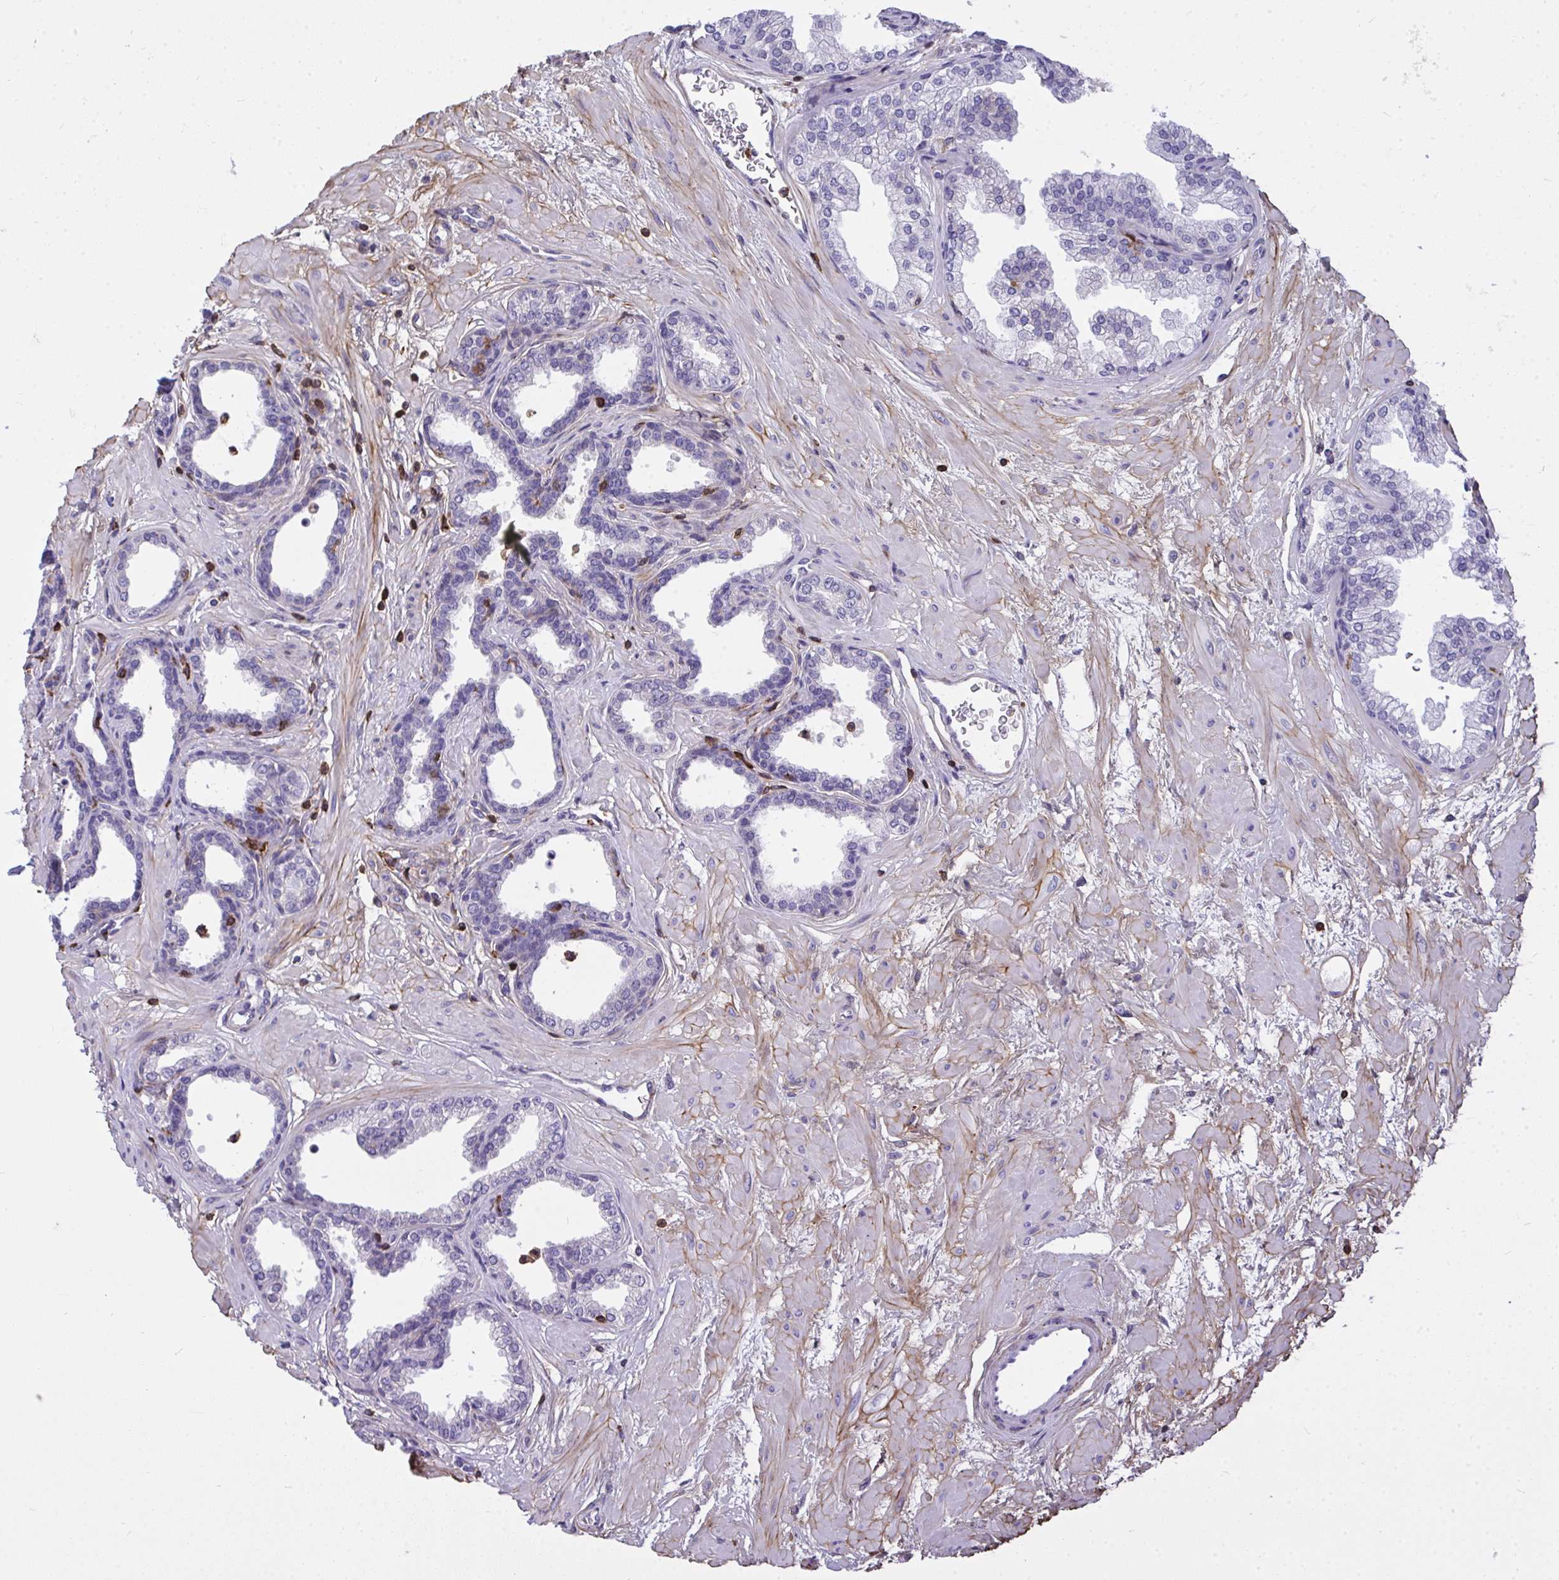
{"staining": {"intensity": "moderate", "quantity": "25%-75%", "location": "cytoplasmic/membranous"}, "tissue": "prostate", "cell_type": "Glandular cells", "image_type": "normal", "snomed": [{"axis": "morphology", "description": "Normal tissue, NOS"}, {"axis": "topography", "description": "Prostate"}], "caption": "Moderate cytoplasmic/membranous protein expression is present in about 25%-75% of glandular cells in prostate. Nuclei are stained in blue.", "gene": "AP5M1", "patient": {"sex": "male", "age": 37}}